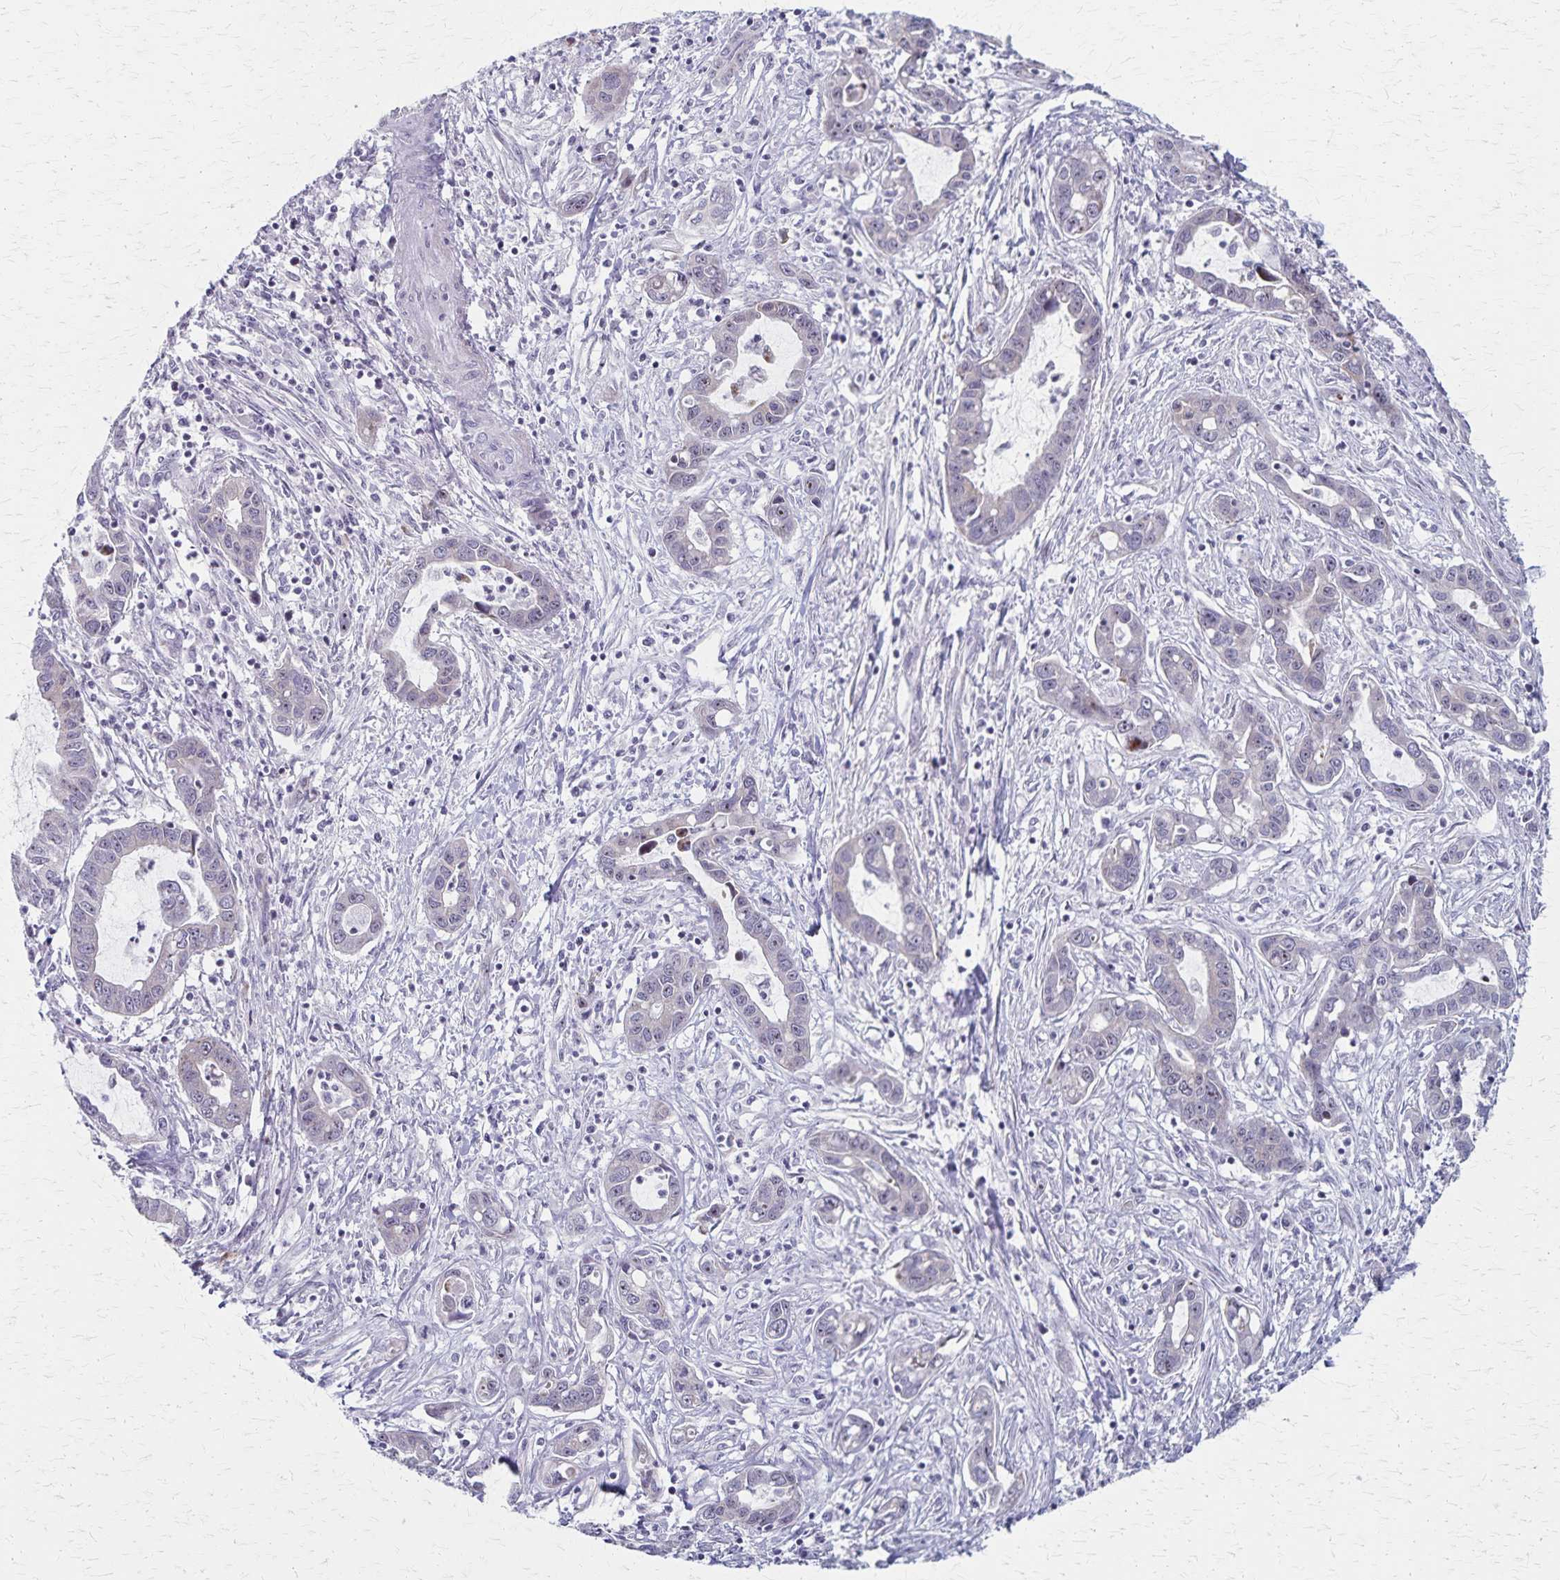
{"staining": {"intensity": "negative", "quantity": "none", "location": "none"}, "tissue": "liver cancer", "cell_type": "Tumor cells", "image_type": "cancer", "snomed": [{"axis": "morphology", "description": "Cholangiocarcinoma"}, {"axis": "topography", "description": "Liver"}], "caption": "Immunohistochemistry (IHC) histopathology image of neoplastic tissue: liver cancer stained with DAB reveals no significant protein expression in tumor cells.", "gene": "DLK2", "patient": {"sex": "male", "age": 58}}